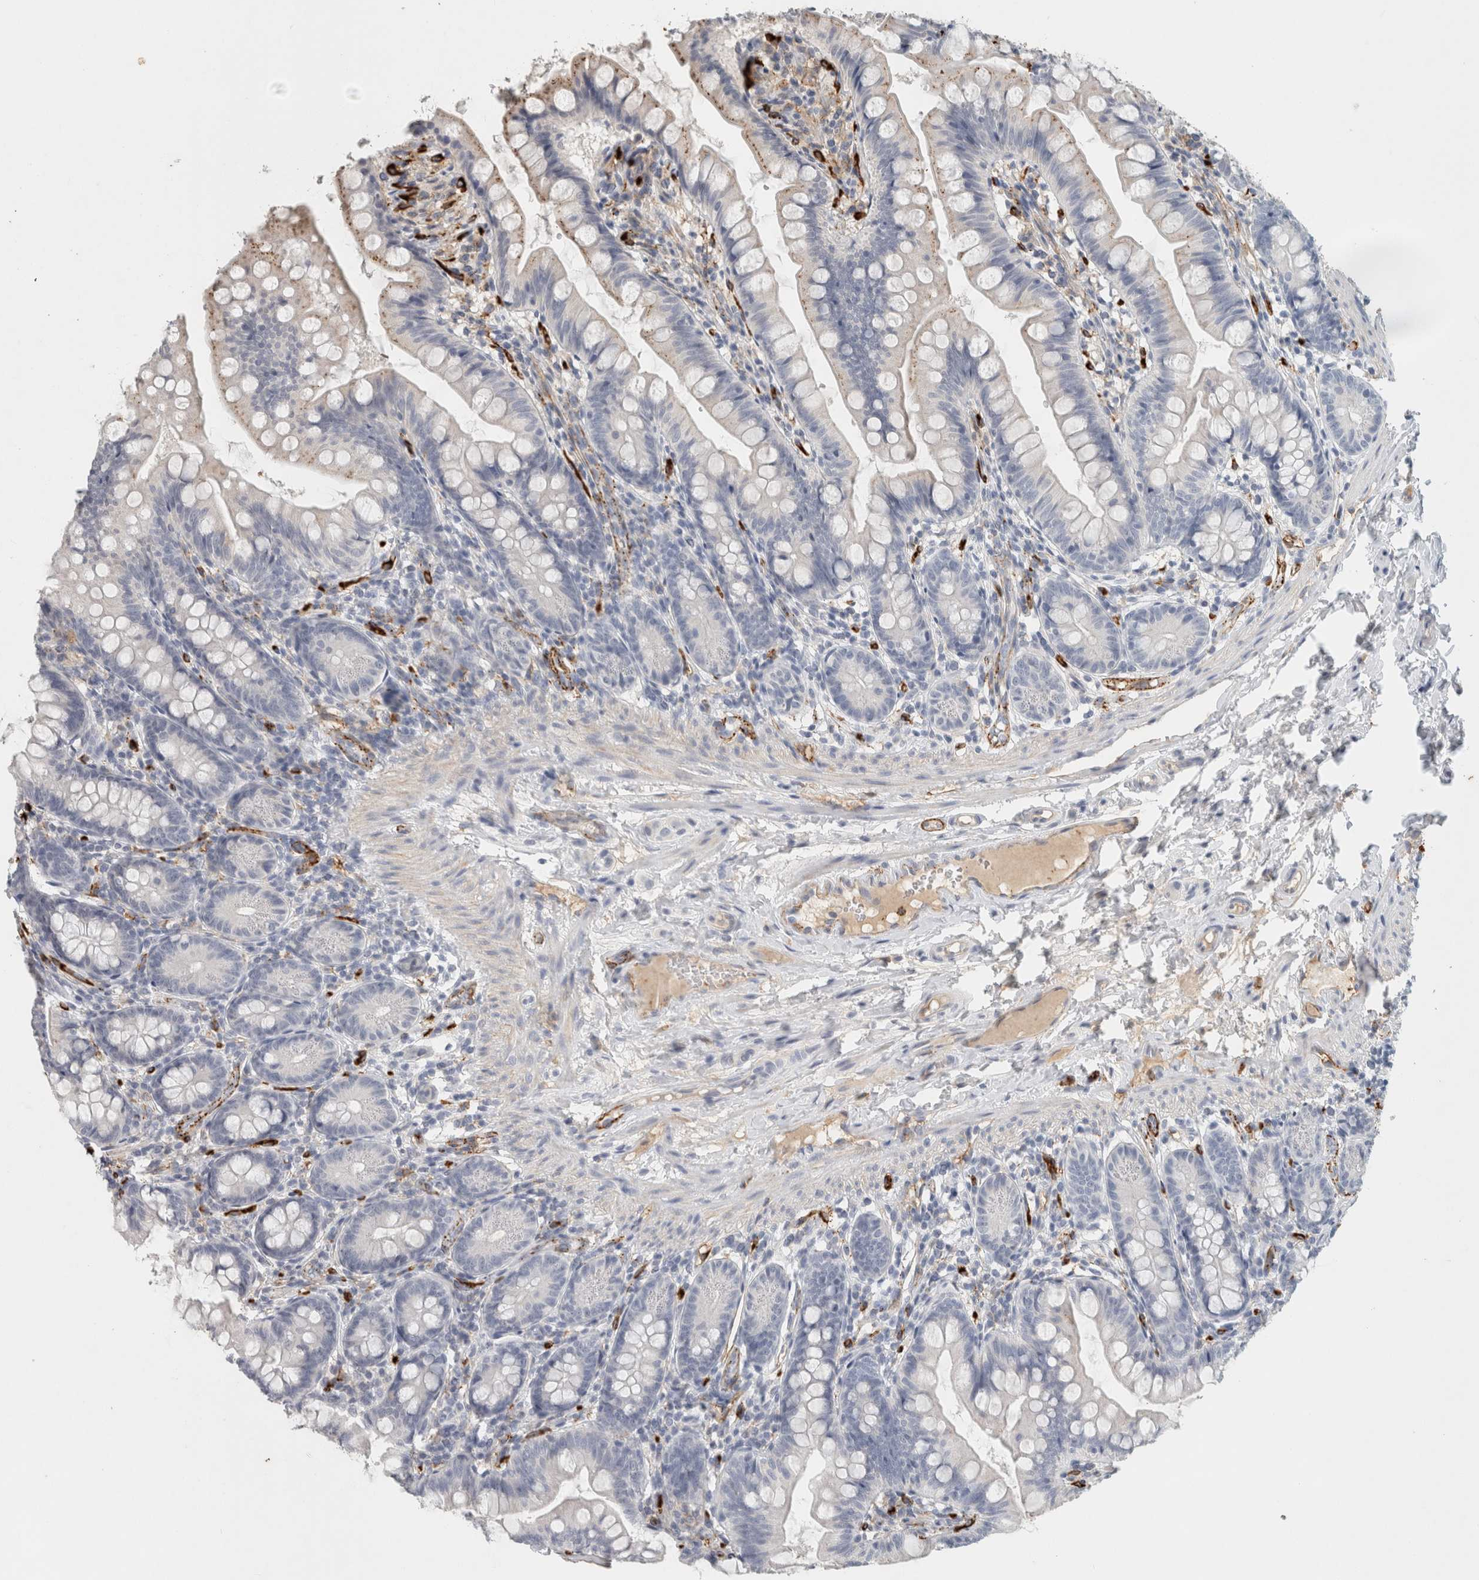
{"staining": {"intensity": "weak", "quantity": "<25%", "location": "cytoplasmic/membranous"}, "tissue": "small intestine", "cell_type": "Glandular cells", "image_type": "normal", "snomed": [{"axis": "morphology", "description": "Normal tissue, NOS"}, {"axis": "topography", "description": "Small intestine"}], "caption": "A high-resolution photomicrograph shows IHC staining of unremarkable small intestine, which reveals no significant positivity in glandular cells.", "gene": "CD36", "patient": {"sex": "male", "age": 7}}